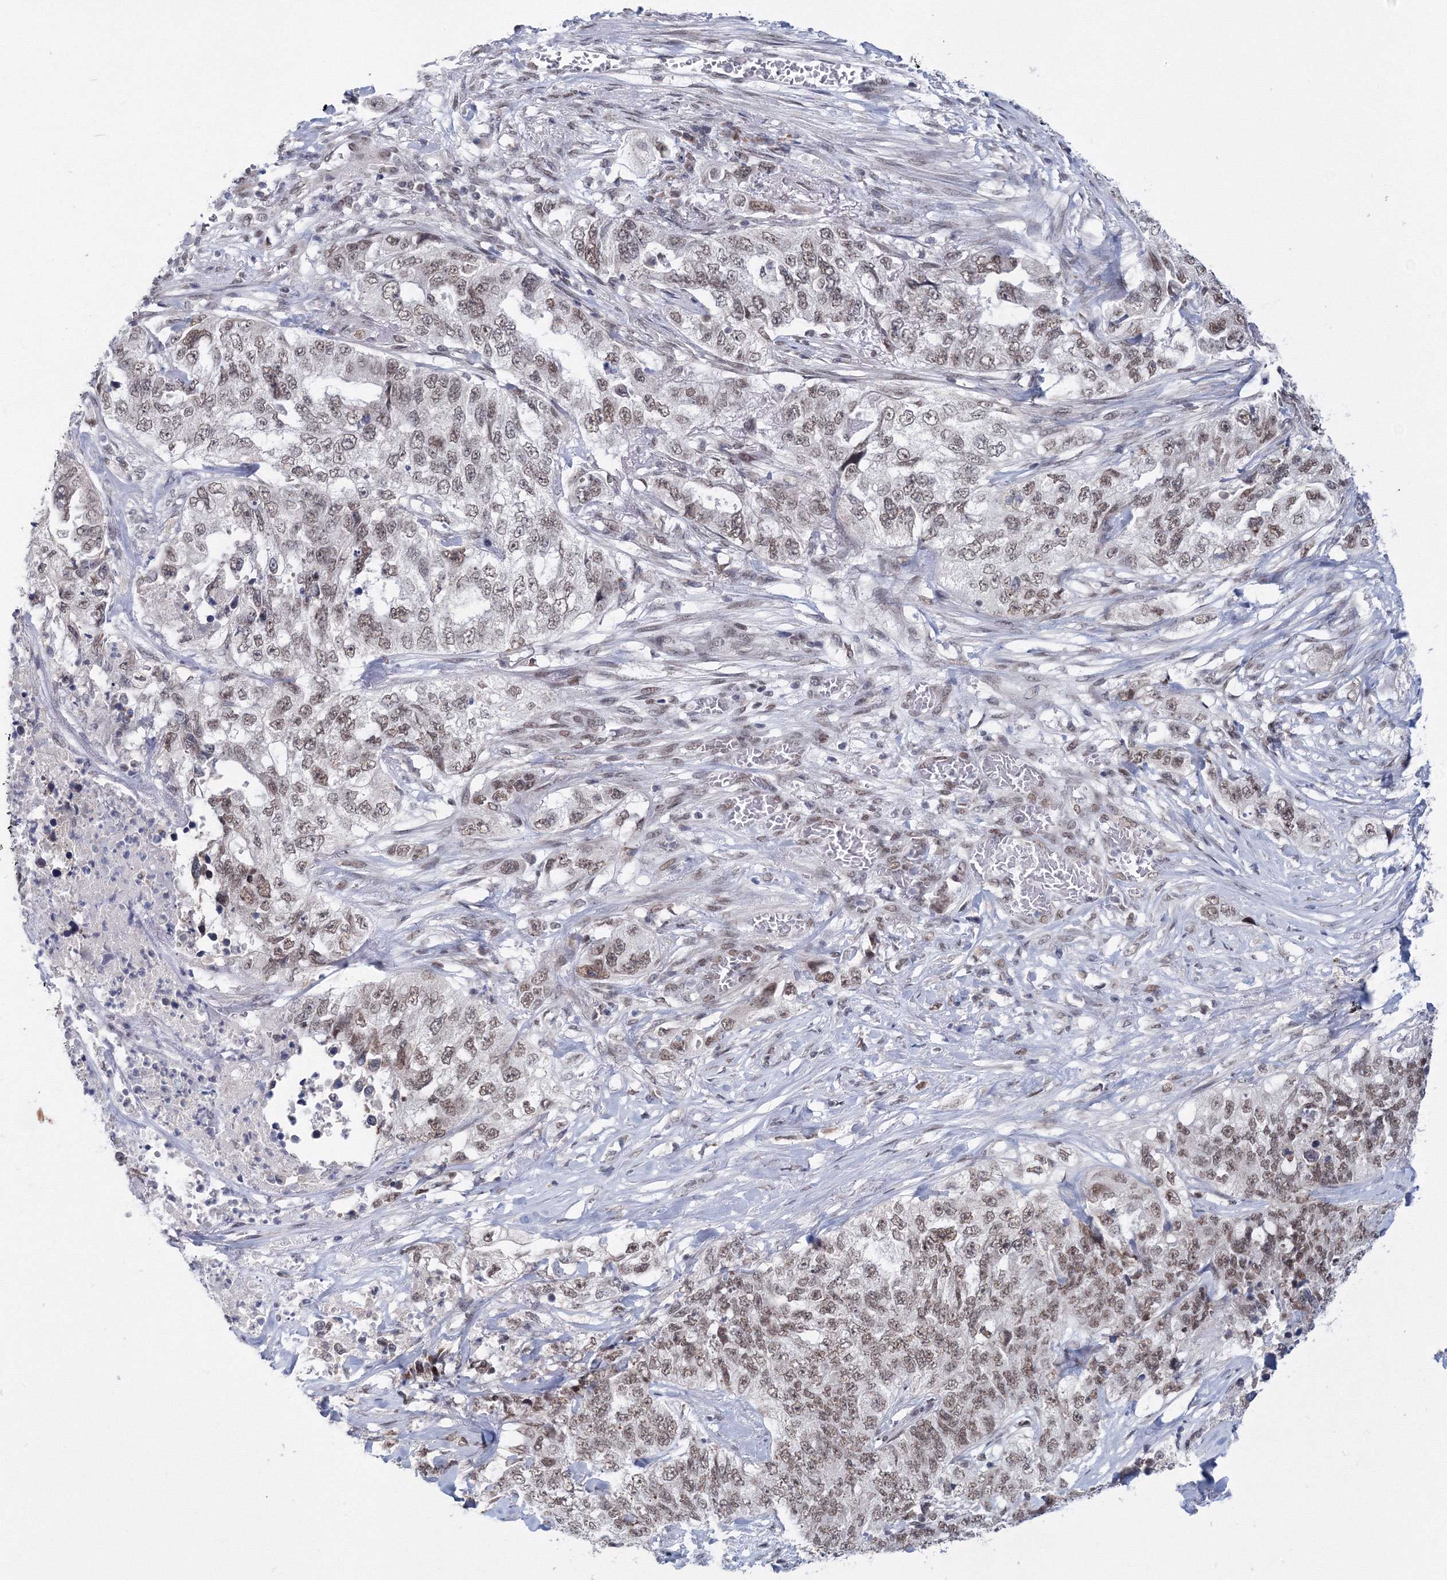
{"staining": {"intensity": "moderate", "quantity": "25%-75%", "location": "nuclear"}, "tissue": "lung cancer", "cell_type": "Tumor cells", "image_type": "cancer", "snomed": [{"axis": "morphology", "description": "Adenocarcinoma, NOS"}, {"axis": "topography", "description": "Lung"}], "caption": "There is medium levels of moderate nuclear staining in tumor cells of lung cancer, as demonstrated by immunohistochemical staining (brown color).", "gene": "SF3B6", "patient": {"sex": "female", "age": 51}}